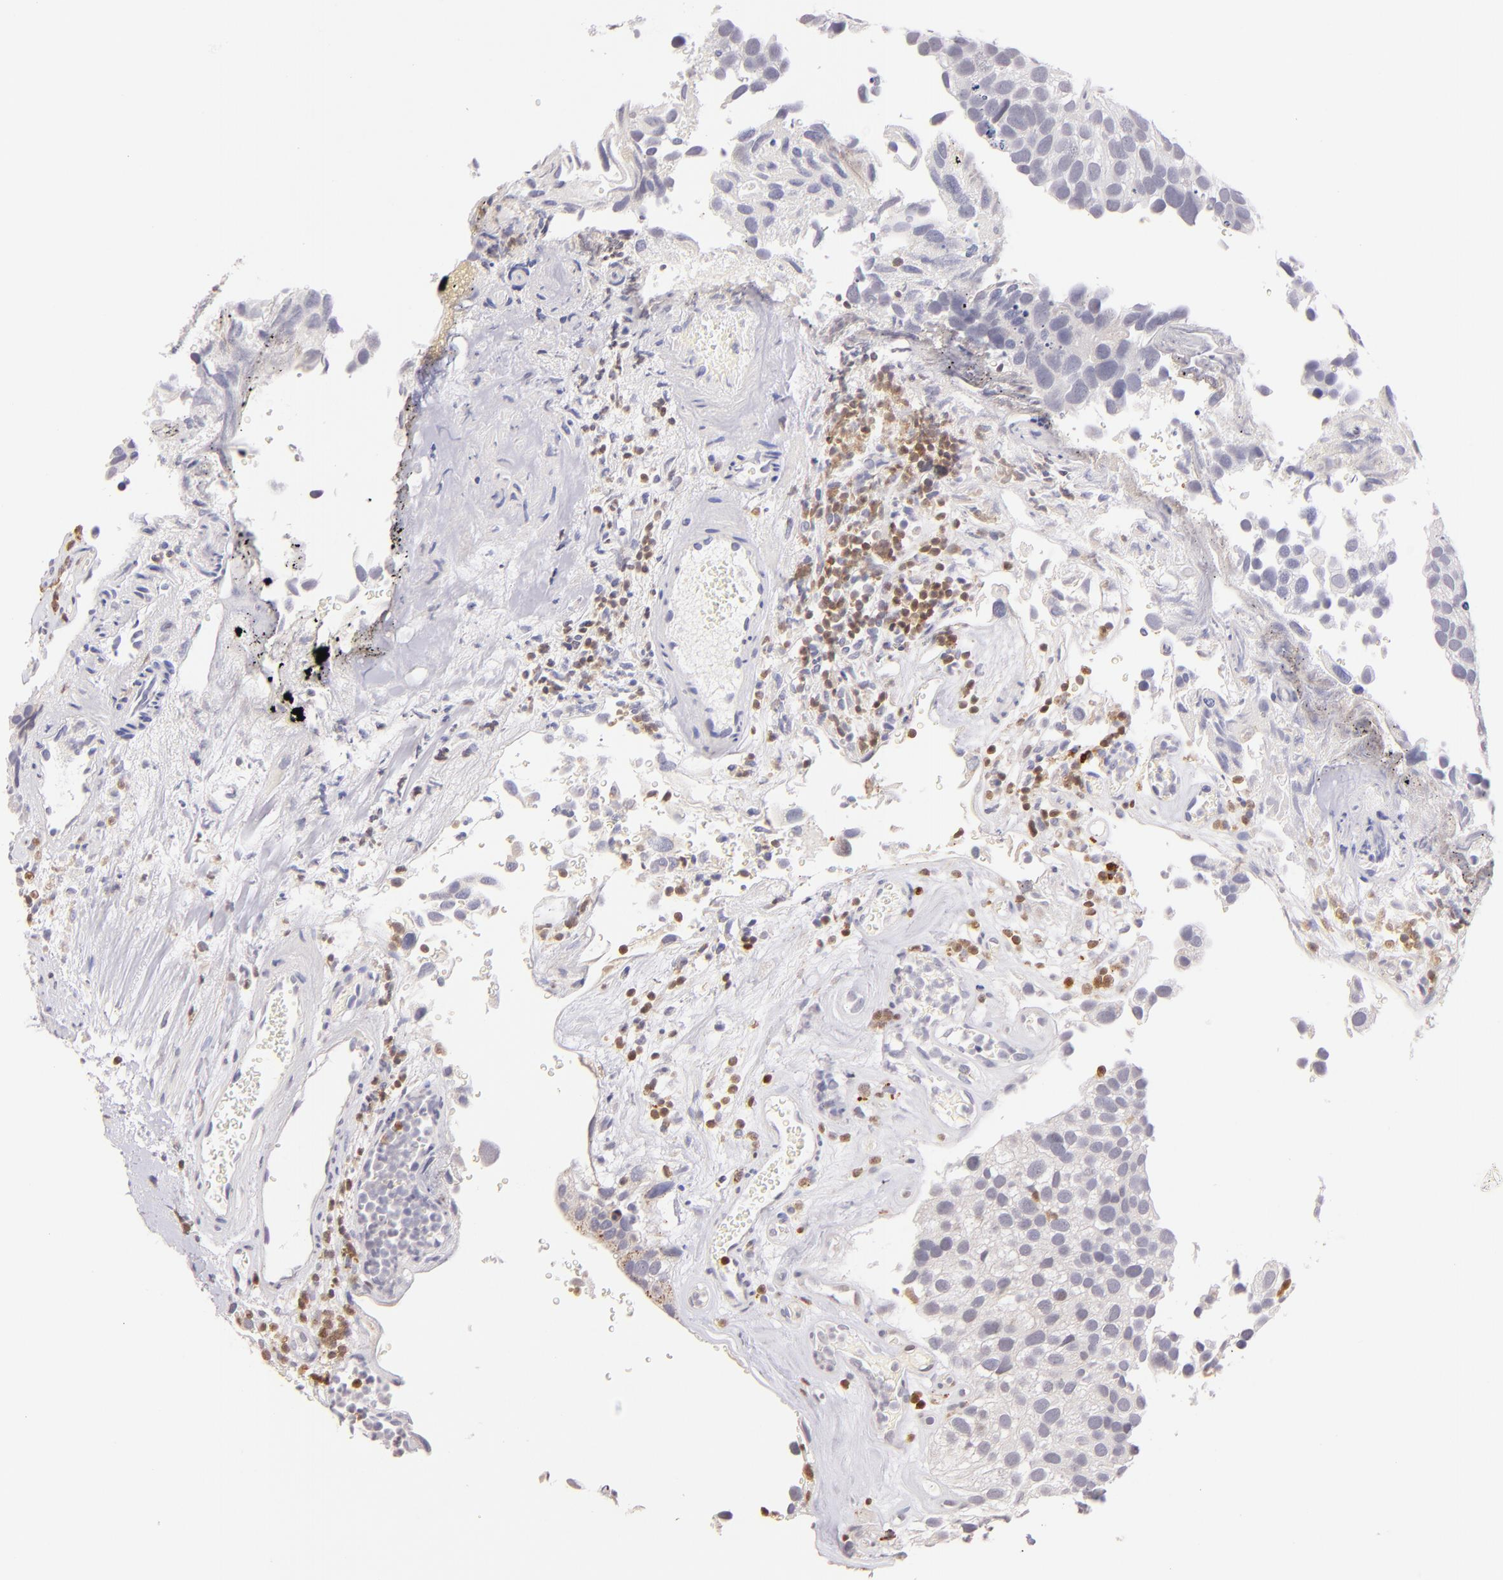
{"staining": {"intensity": "negative", "quantity": "none", "location": "none"}, "tissue": "urothelial cancer", "cell_type": "Tumor cells", "image_type": "cancer", "snomed": [{"axis": "morphology", "description": "Urothelial carcinoma, High grade"}, {"axis": "topography", "description": "Urinary bladder"}], "caption": "DAB immunohistochemical staining of human urothelial carcinoma (high-grade) shows no significant expression in tumor cells.", "gene": "ZAP70", "patient": {"sex": "male", "age": 72}}